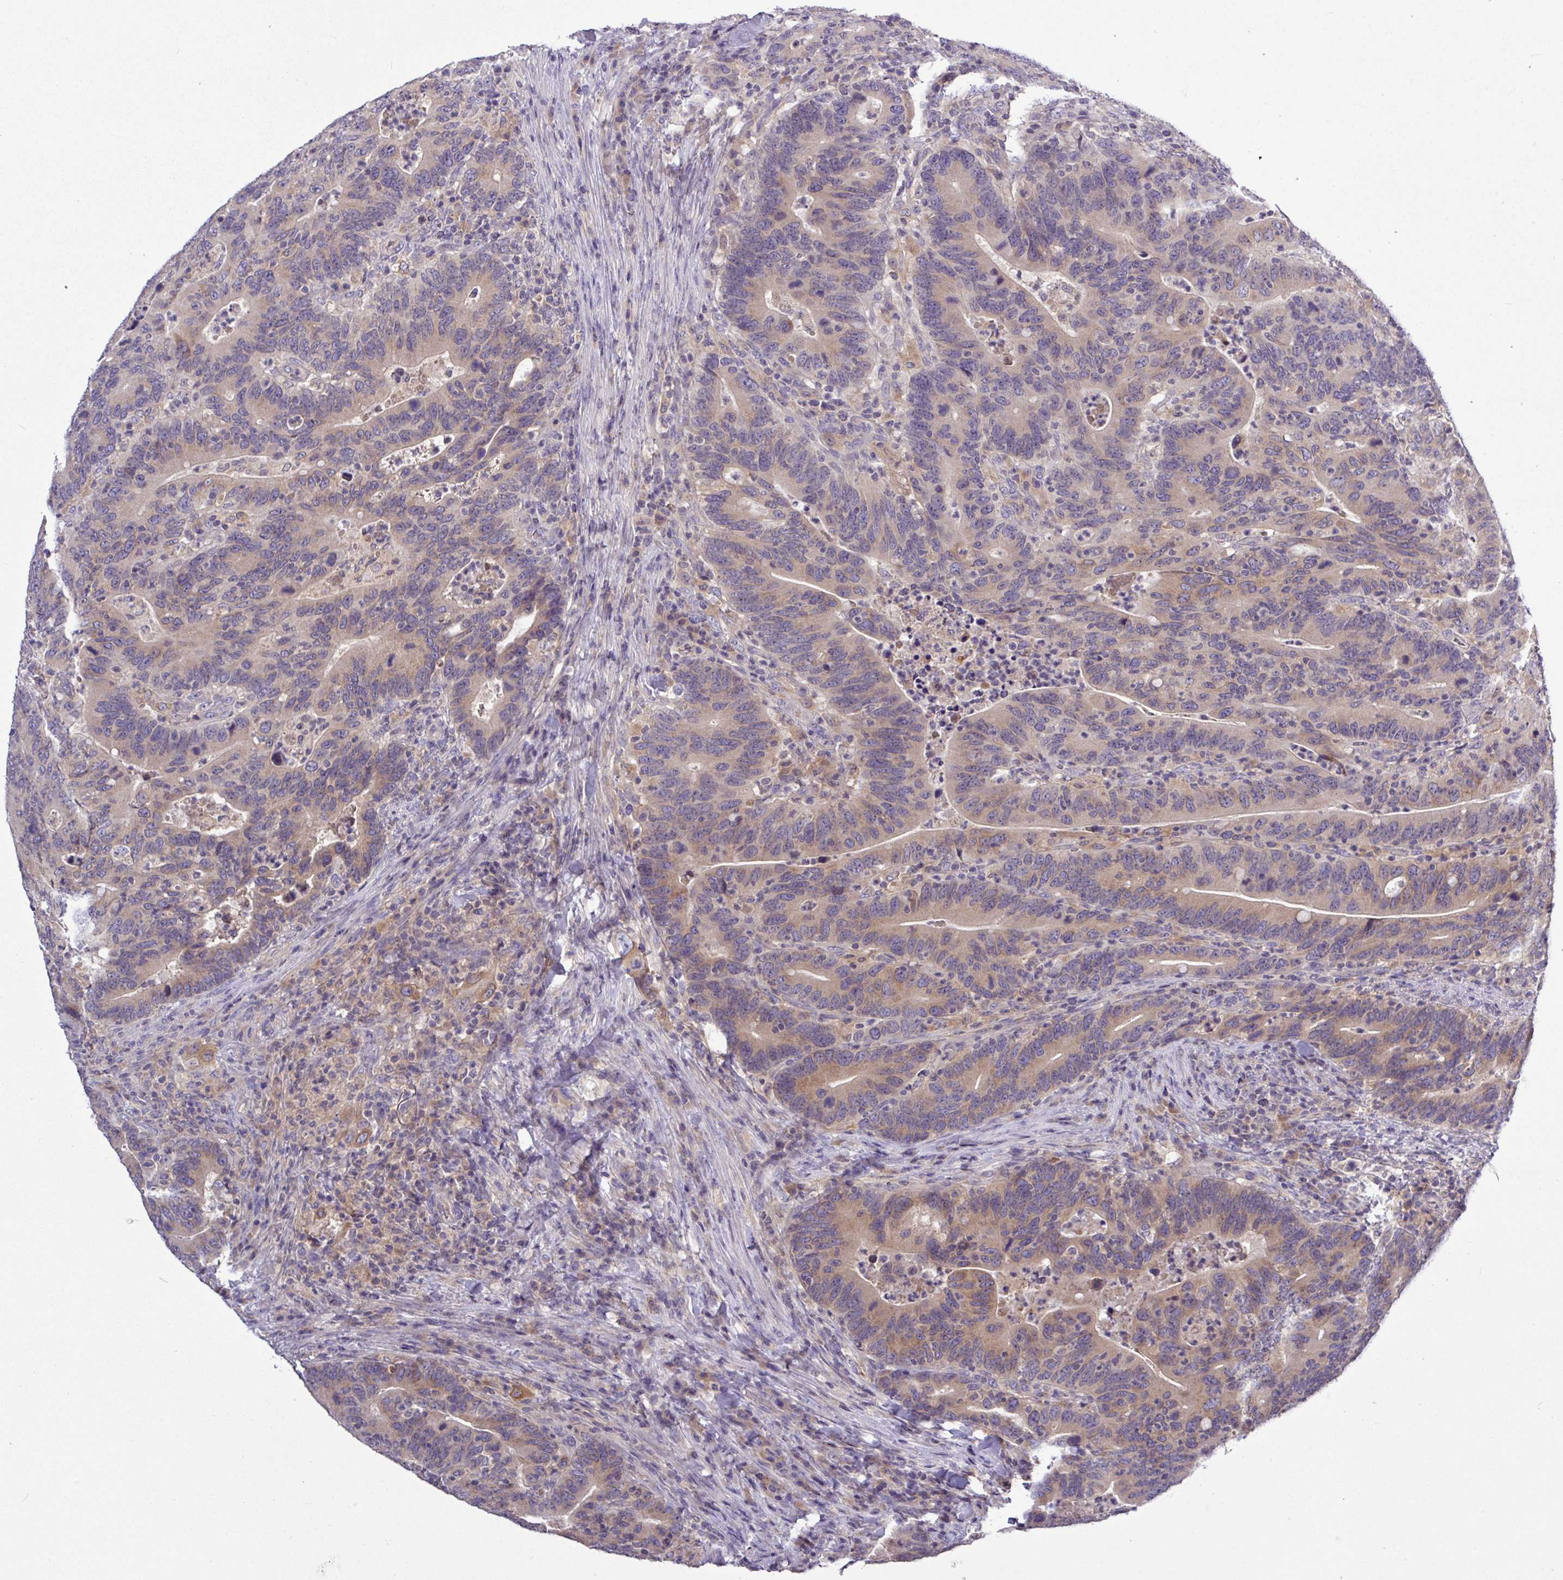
{"staining": {"intensity": "moderate", "quantity": ">75%", "location": "cytoplasmic/membranous"}, "tissue": "colorectal cancer", "cell_type": "Tumor cells", "image_type": "cancer", "snomed": [{"axis": "morphology", "description": "Adenocarcinoma, NOS"}, {"axis": "topography", "description": "Colon"}], "caption": "Colorectal adenocarcinoma stained for a protein reveals moderate cytoplasmic/membranous positivity in tumor cells. (Stains: DAB in brown, nuclei in blue, Microscopy: brightfield microscopy at high magnification).", "gene": "TMEM62", "patient": {"sex": "female", "age": 66}}